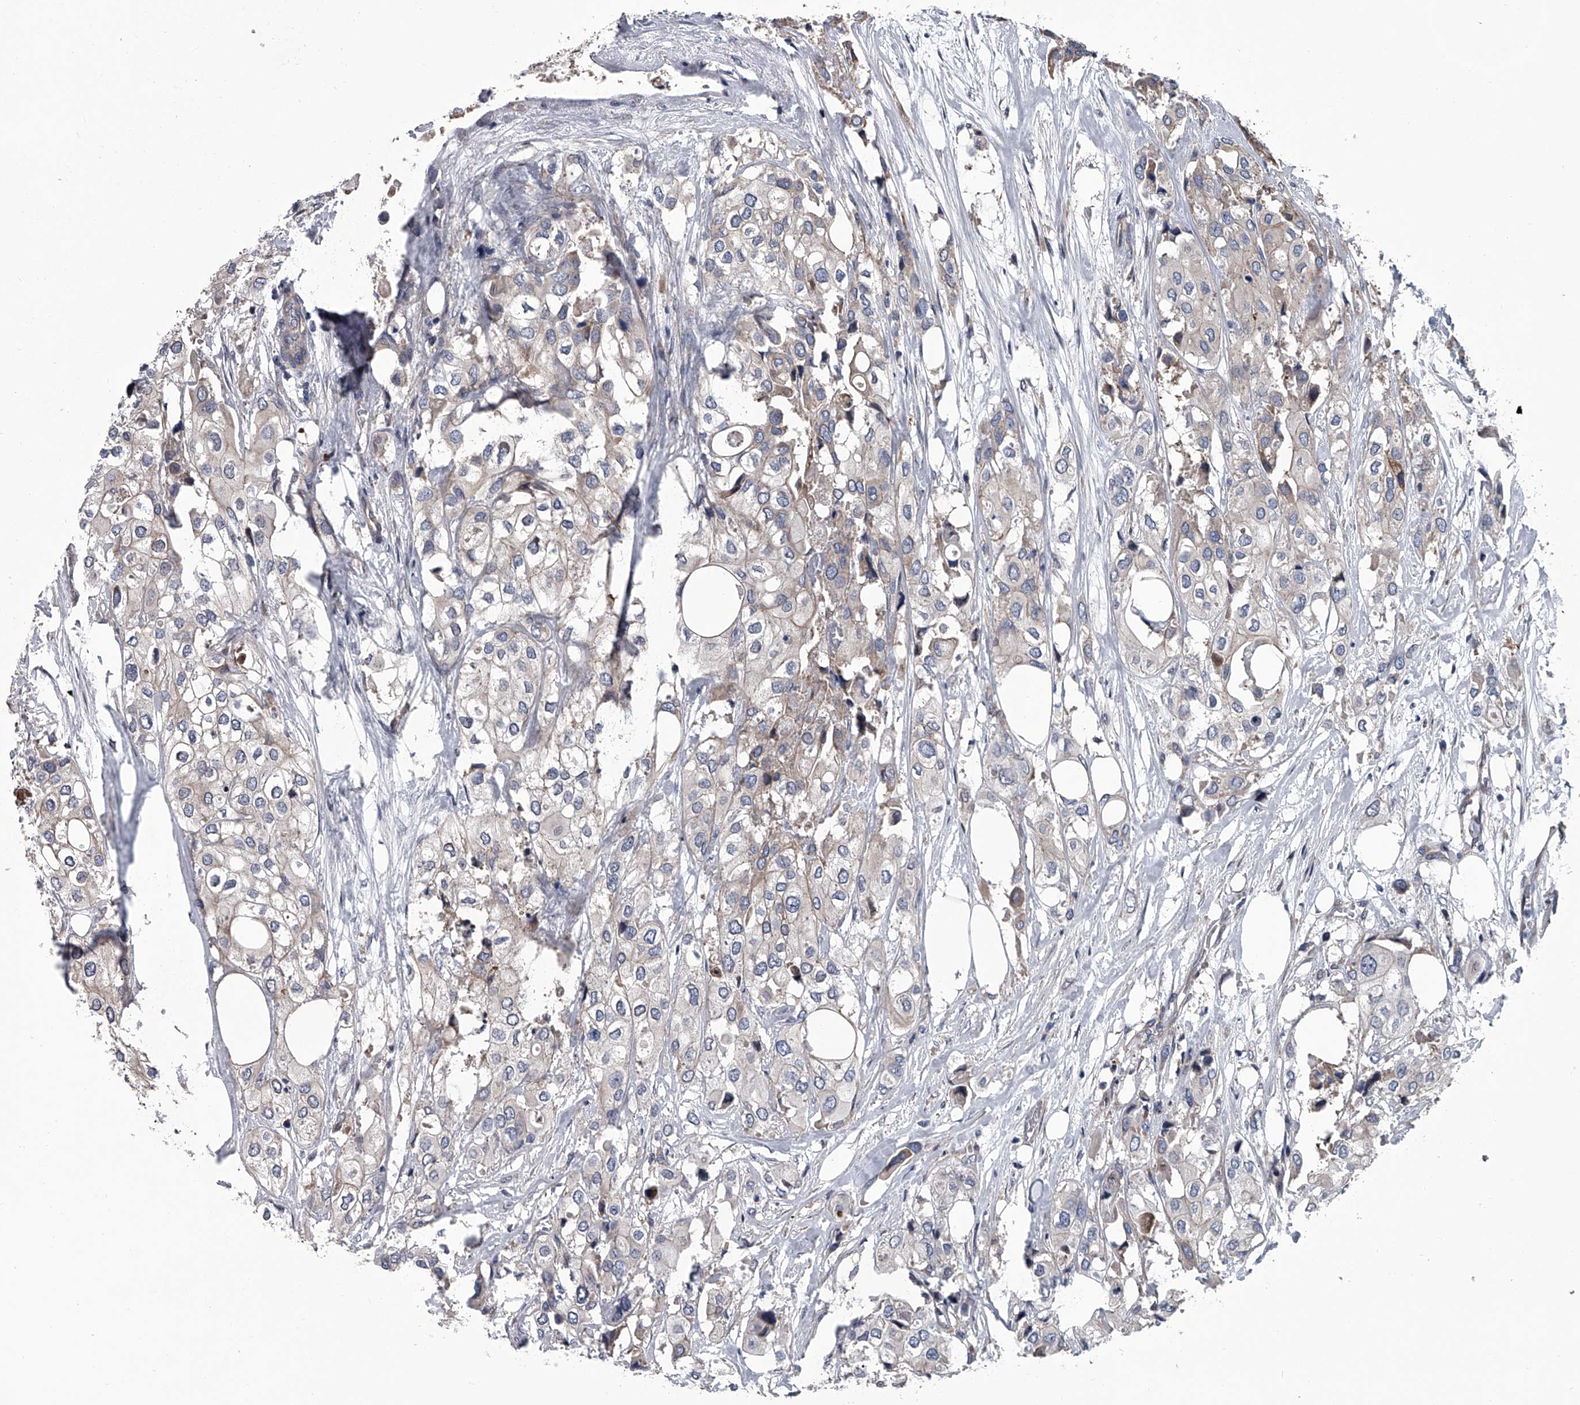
{"staining": {"intensity": "negative", "quantity": "none", "location": "none"}, "tissue": "urothelial cancer", "cell_type": "Tumor cells", "image_type": "cancer", "snomed": [{"axis": "morphology", "description": "Urothelial carcinoma, High grade"}, {"axis": "topography", "description": "Urinary bladder"}], "caption": "Immunohistochemical staining of human urothelial cancer displays no significant staining in tumor cells.", "gene": "ABCG1", "patient": {"sex": "male", "age": 64}}